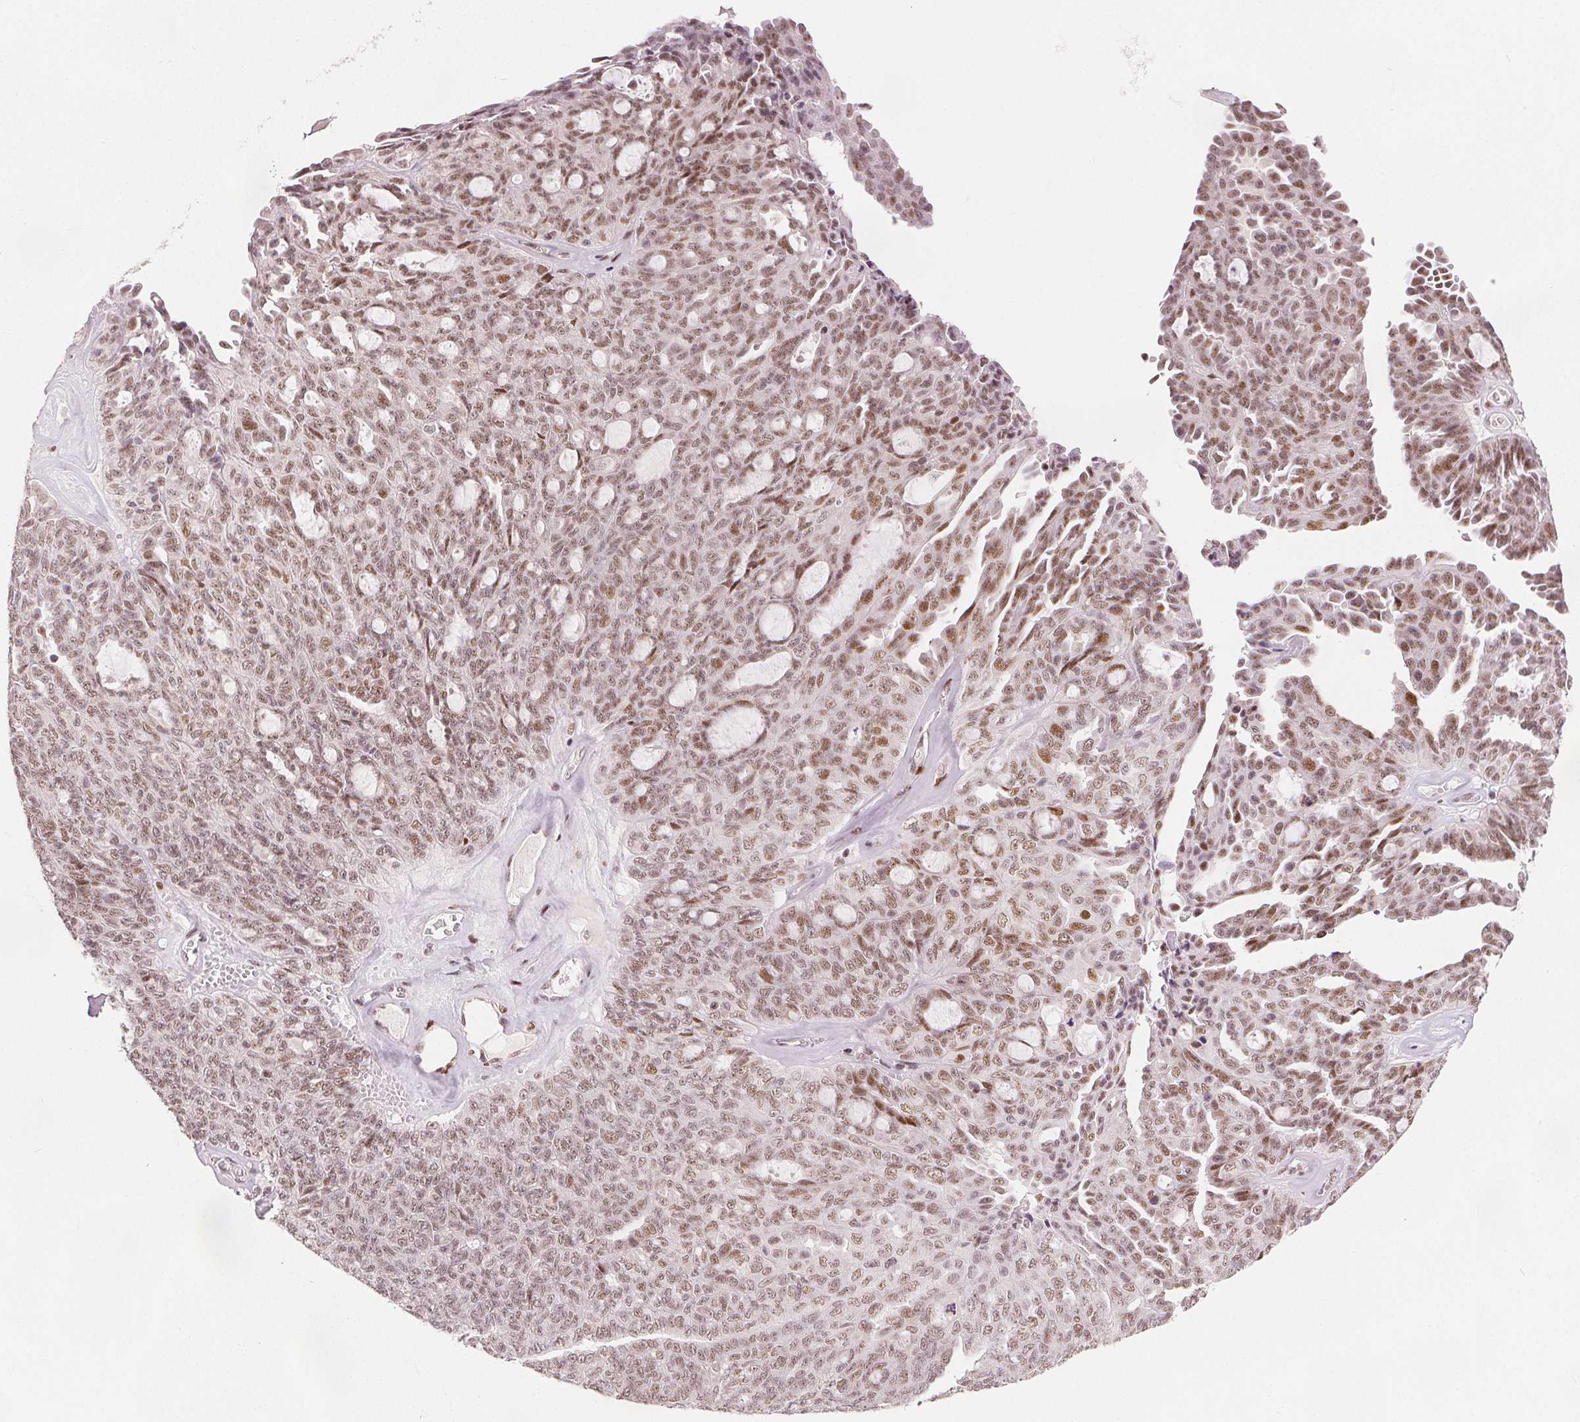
{"staining": {"intensity": "moderate", "quantity": ">75%", "location": "nuclear"}, "tissue": "ovarian cancer", "cell_type": "Tumor cells", "image_type": "cancer", "snomed": [{"axis": "morphology", "description": "Cystadenocarcinoma, serous, NOS"}, {"axis": "topography", "description": "Ovary"}], "caption": "A high-resolution histopathology image shows IHC staining of serous cystadenocarcinoma (ovarian), which shows moderate nuclear expression in approximately >75% of tumor cells. The protein is stained brown, and the nuclei are stained in blue (DAB (3,3'-diaminobenzidine) IHC with brightfield microscopy, high magnification).", "gene": "ZNF703", "patient": {"sex": "female", "age": 71}}